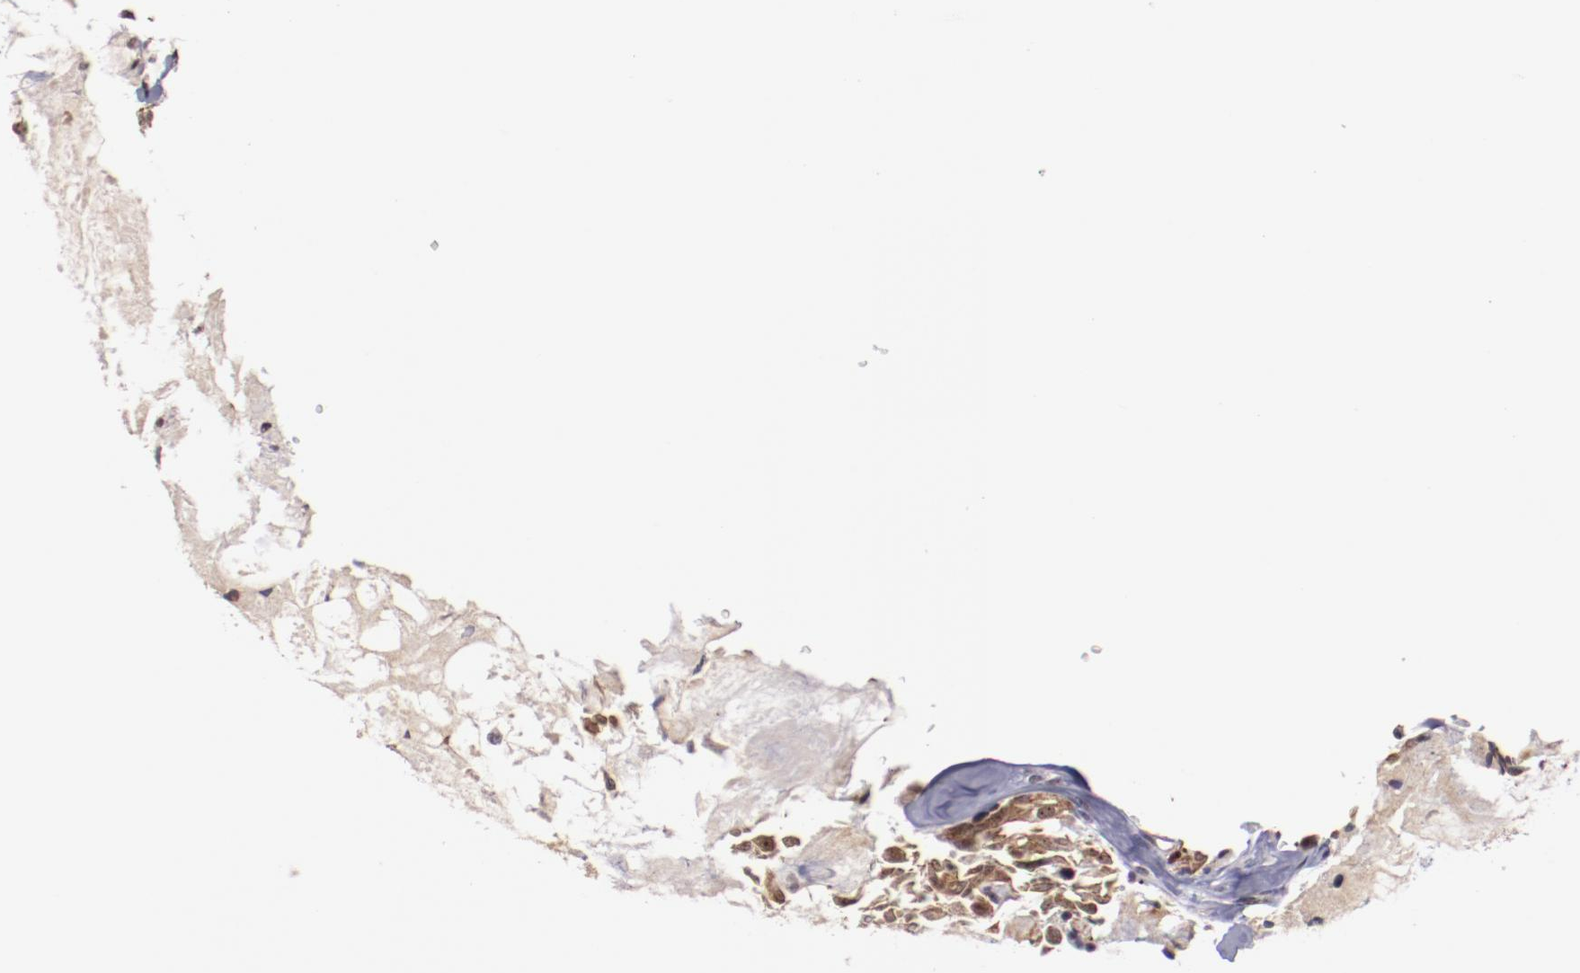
{"staining": {"intensity": "moderate", "quantity": ">75%", "location": "cytoplasmic/membranous,nuclear"}, "tissue": "thyroid cancer", "cell_type": "Tumor cells", "image_type": "cancer", "snomed": [{"axis": "morphology", "description": "Carcinoma, NOS"}, {"axis": "morphology", "description": "Carcinoid, malignant, NOS"}, {"axis": "topography", "description": "Thyroid gland"}], "caption": "A photomicrograph of carcinoid (malignant) (thyroid) stained for a protein displays moderate cytoplasmic/membranous and nuclear brown staining in tumor cells.", "gene": "DDX24", "patient": {"sex": "male", "age": 33}}